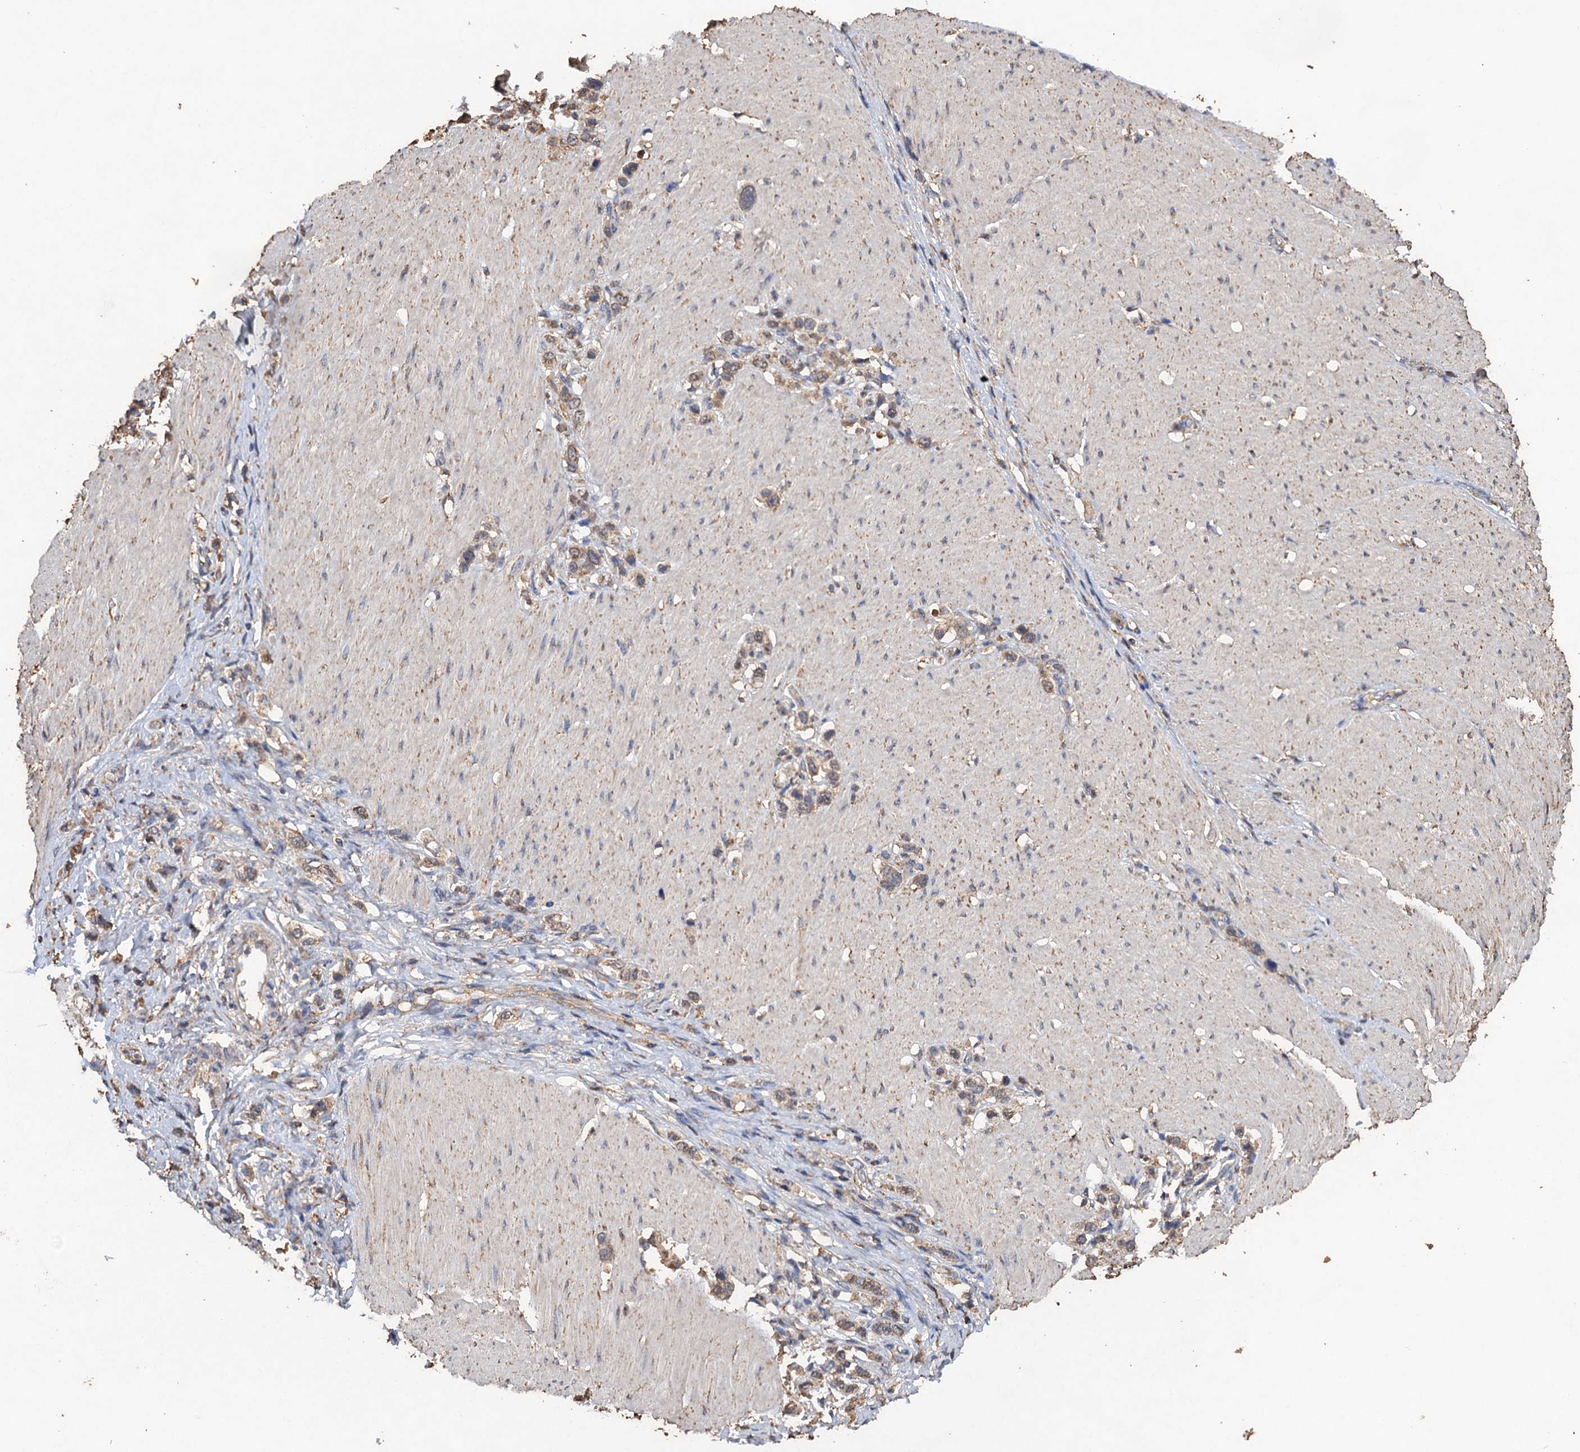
{"staining": {"intensity": "weak", "quantity": ">75%", "location": "cytoplasmic/membranous"}, "tissue": "stomach cancer", "cell_type": "Tumor cells", "image_type": "cancer", "snomed": [{"axis": "morphology", "description": "Normal tissue, NOS"}, {"axis": "morphology", "description": "Adenocarcinoma, NOS"}, {"axis": "topography", "description": "Stomach, upper"}, {"axis": "topography", "description": "Stomach"}], "caption": "This histopathology image displays stomach adenocarcinoma stained with immunohistochemistry (IHC) to label a protein in brown. The cytoplasmic/membranous of tumor cells show weak positivity for the protein. Nuclei are counter-stained blue.", "gene": "SCUBE3", "patient": {"sex": "female", "age": 65}}